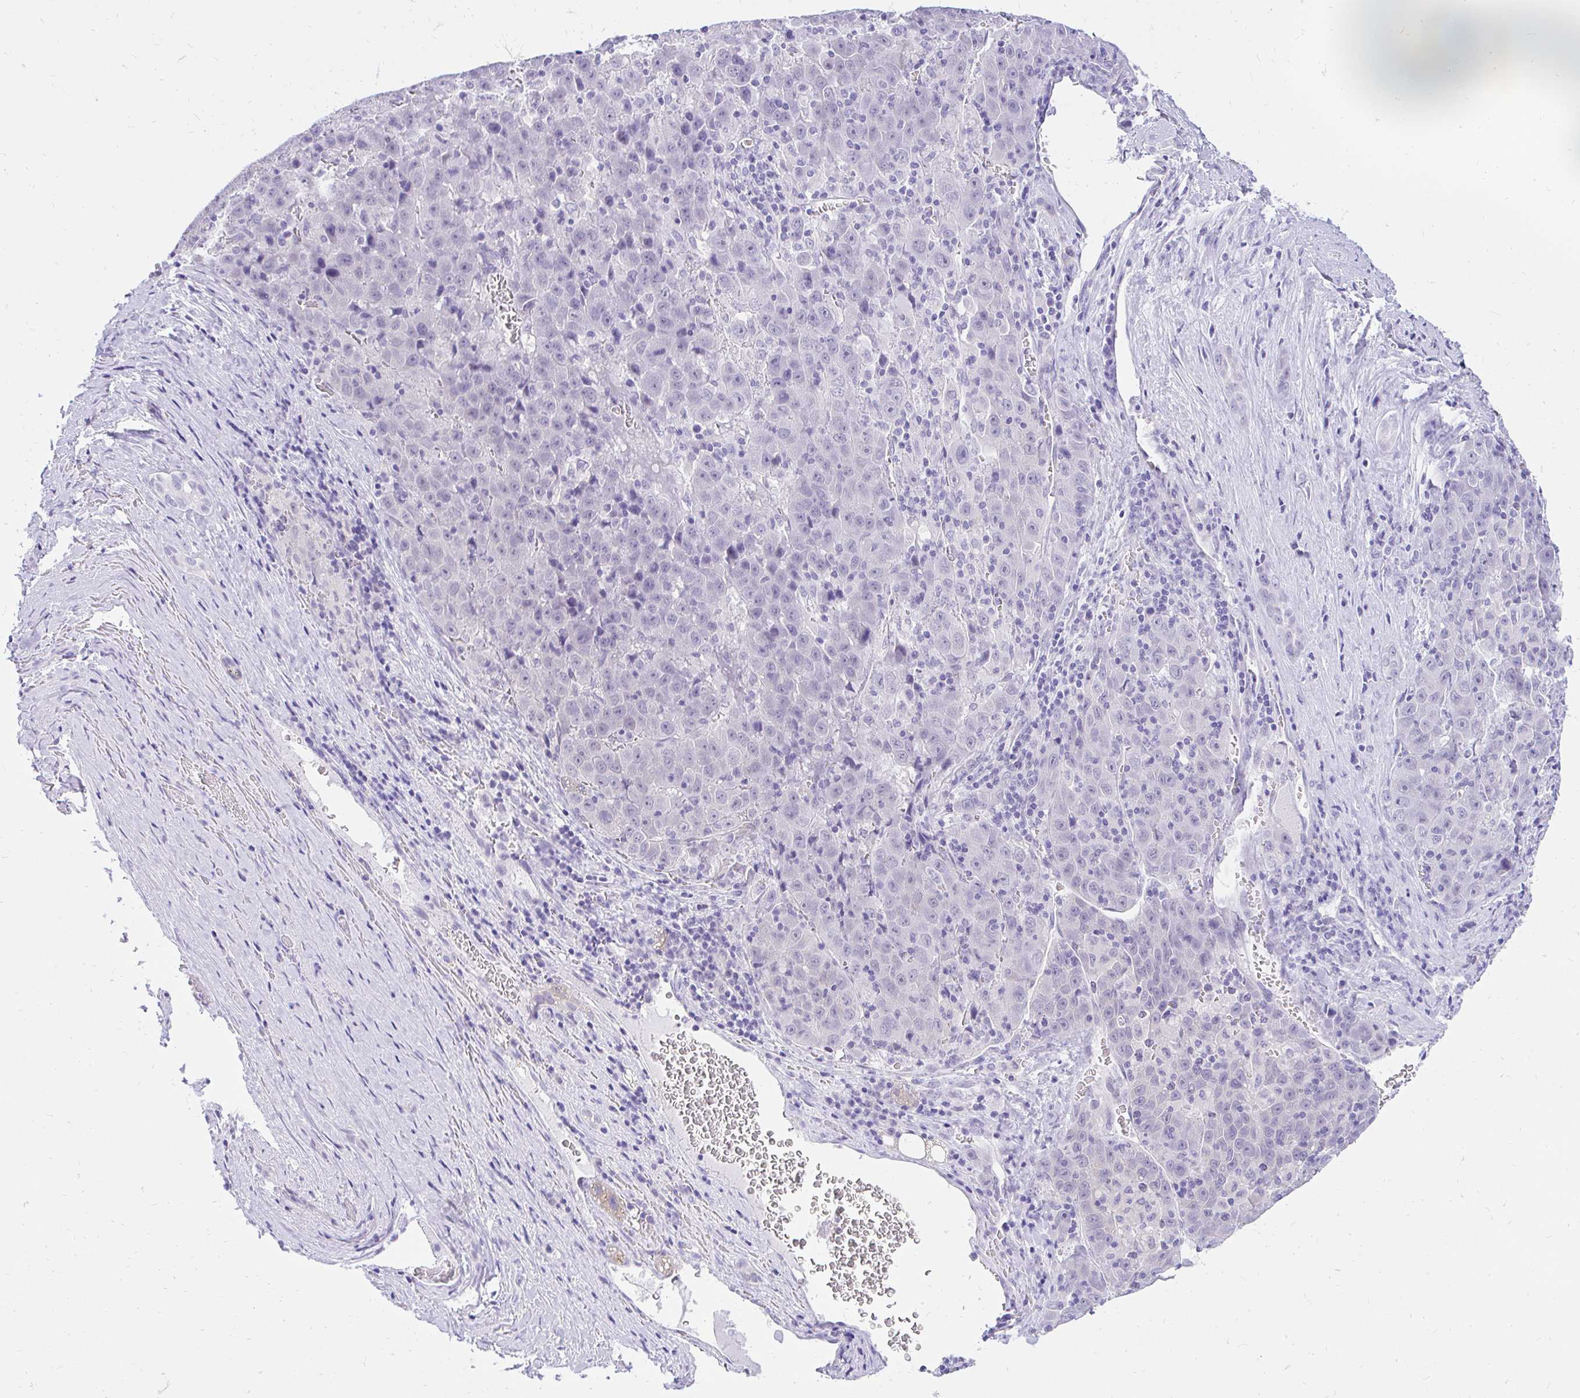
{"staining": {"intensity": "negative", "quantity": "none", "location": "none"}, "tissue": "liver cancer", "cell_type": "Tumor cells", "image_type": "cancer", "snomed": [{"axis": "morphology", "description": "Carcinoma, Hepatocellular, NOS"}, {"axis": "topography", "description": "Liver"}], "caption": "Liver cancer was stained to show a protein in brown. There is no significant staining in tumor cells.", "gene": "FATE1", "patient": {"sex": "female", "age": 53}}